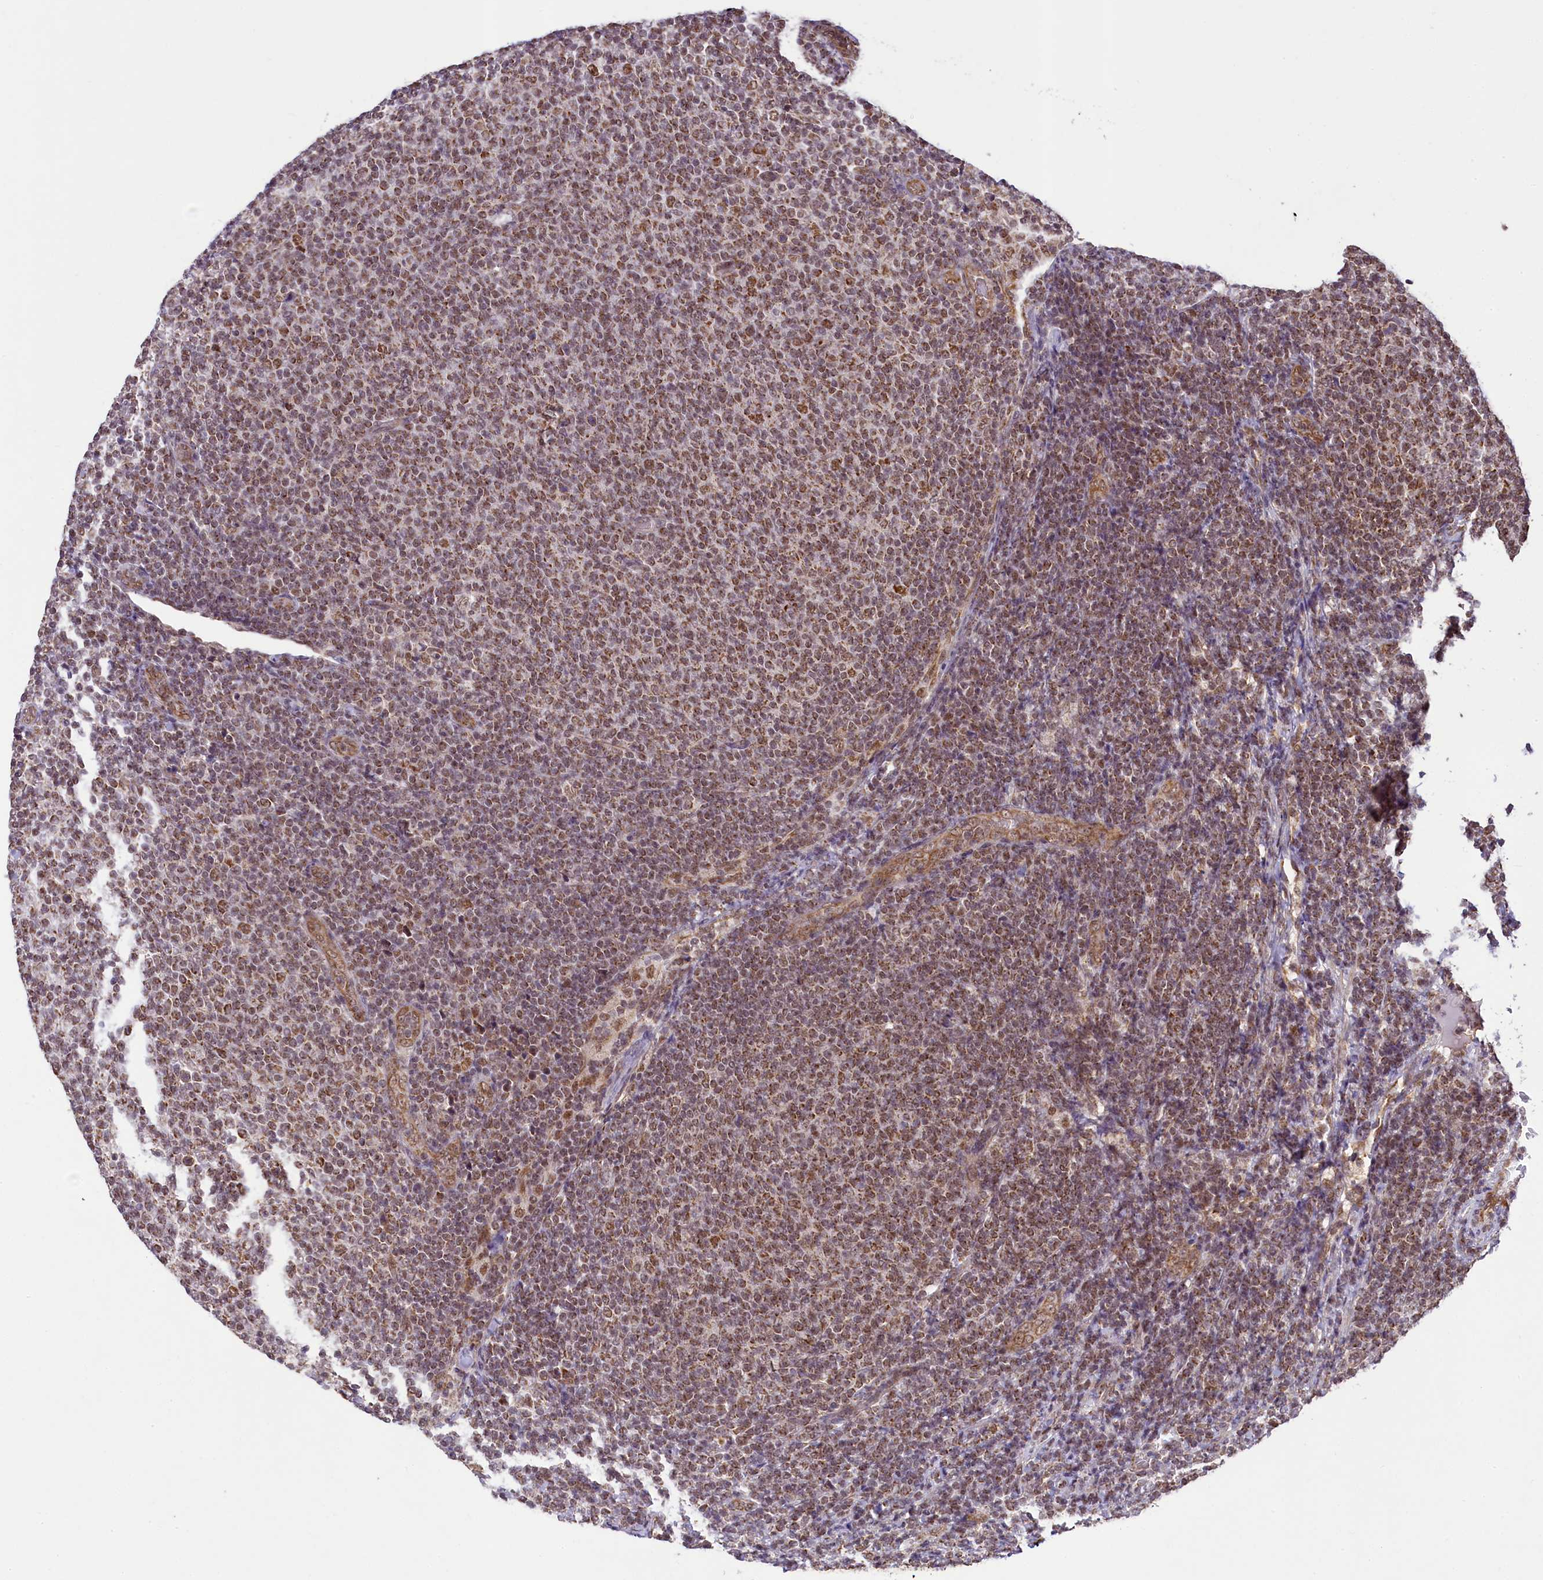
{"staining": {"intensity": "moderate", "quantity": ">75%", "location": "cytoplasmic/membranous,nuclear"}, "tissue": "lymphoma", "cell_type": "Tumor cells", "image_type": "cancer", "snomed": [{"axis": "morphology", "description": "Malignant lymphoma, non-Hodgkin's type, Low grade"}, {"axis": "topography", "description": "Lymph node"}], "caption": "A photomicrograph showing moderate cytoplasmic/membranous and nuclear staining in approximately >75% of tumor cells in lymphoma, as visualized by brown immunohistochemical staining.", "gene": "PAF1", "patient": {"sex": "male", "age": 66}}